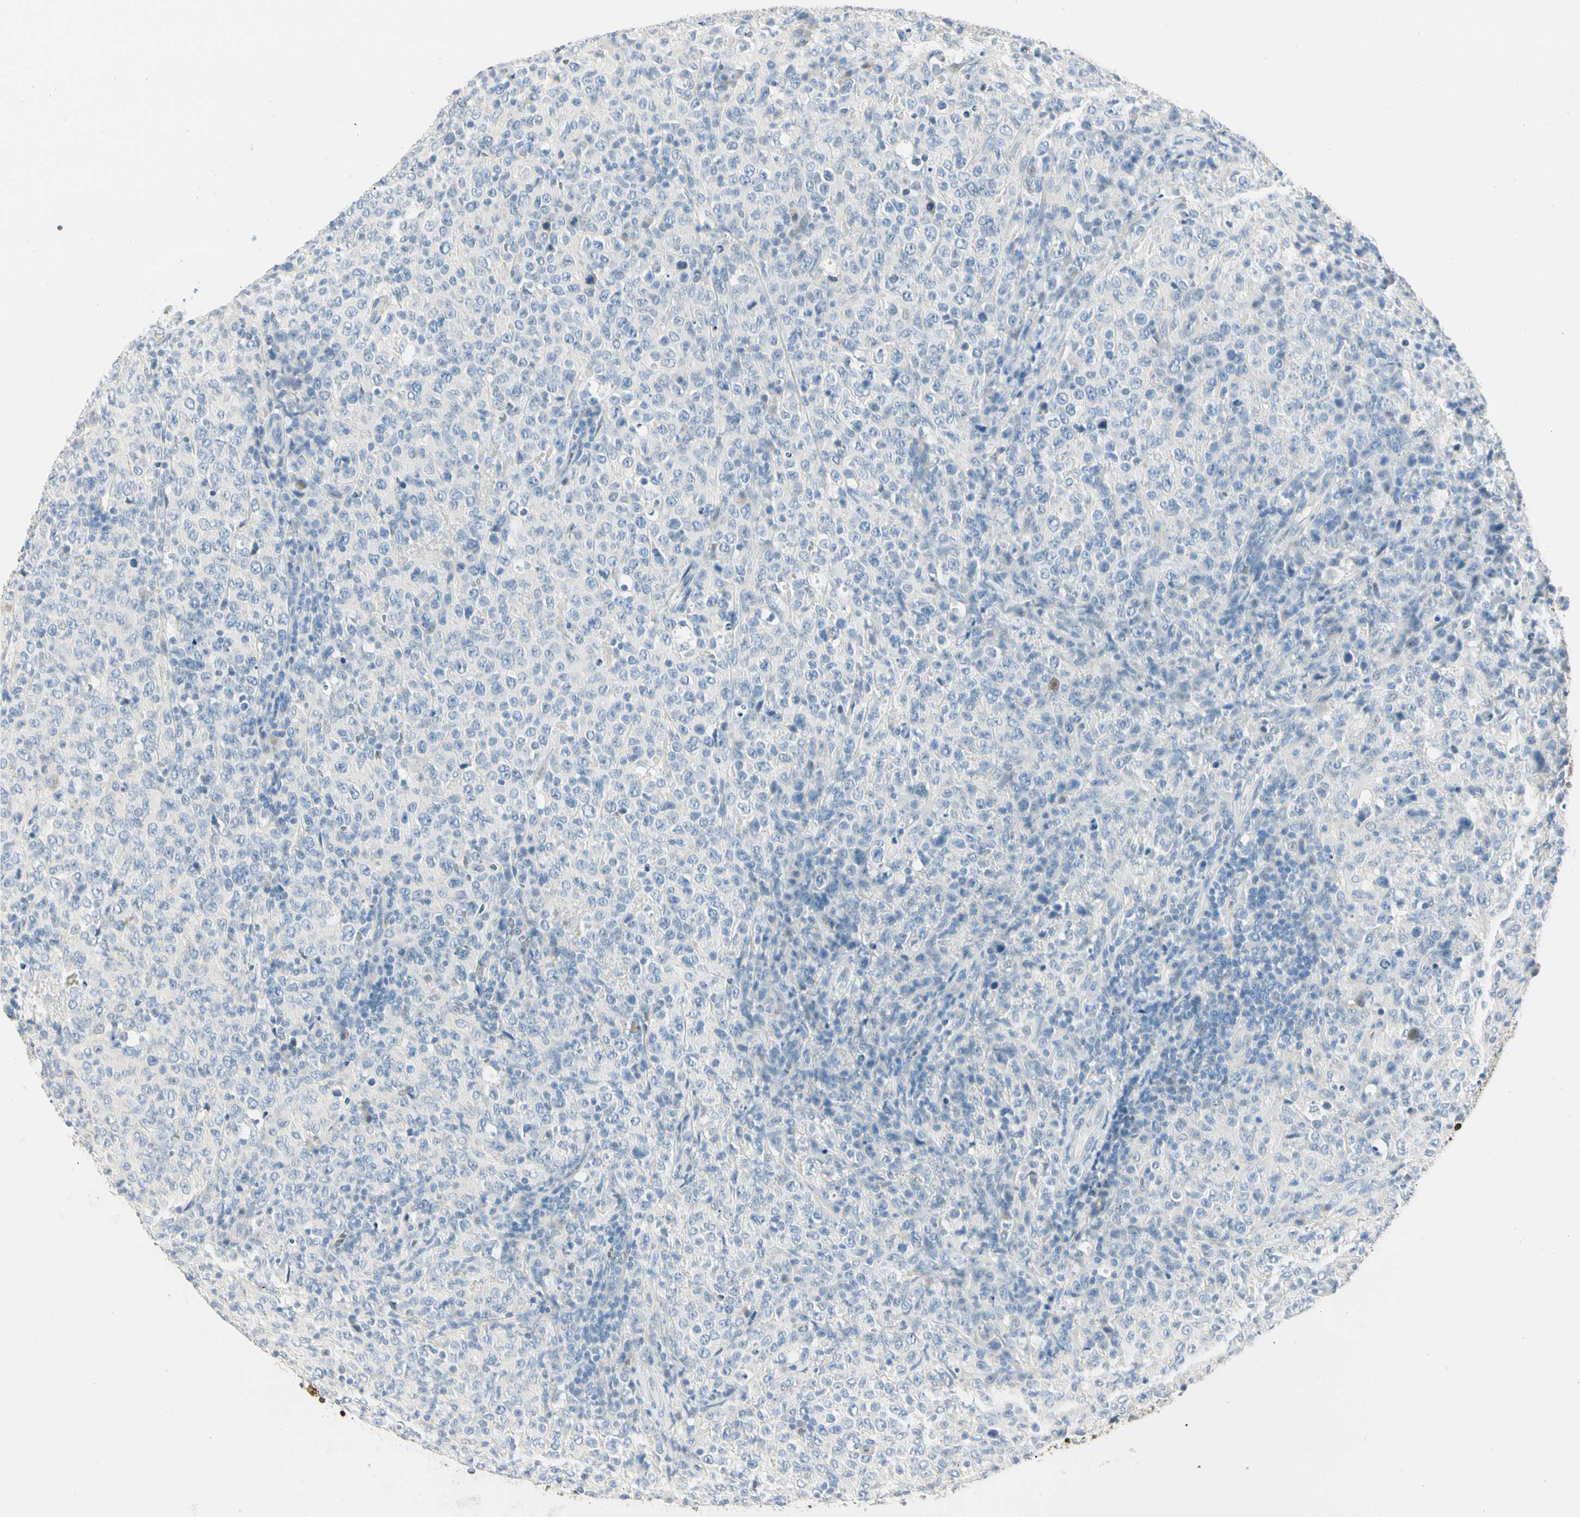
{"staining": {"intensity": "negative", "quantity": "none", "location": "none"}, "tissue": "lymphoma", "cell_type": "Tumor cells", "image_type": "cancer", "snomed": [{"axis": "morphology", "description": "Malignant lymphoma, non-Hodgkin's type, High grade"}, {"axis": "topography", "description": "Tonsil"}], "caption": "Immunohistochemistry (IHC) photomicrograph of human high-grade malignant lymphoma, non-Hodgkin's type stained for a protein (brown), which shows no staining in tumor cells.", "gene": "CA1", "patient": {"sex": "female", "age": 36}}